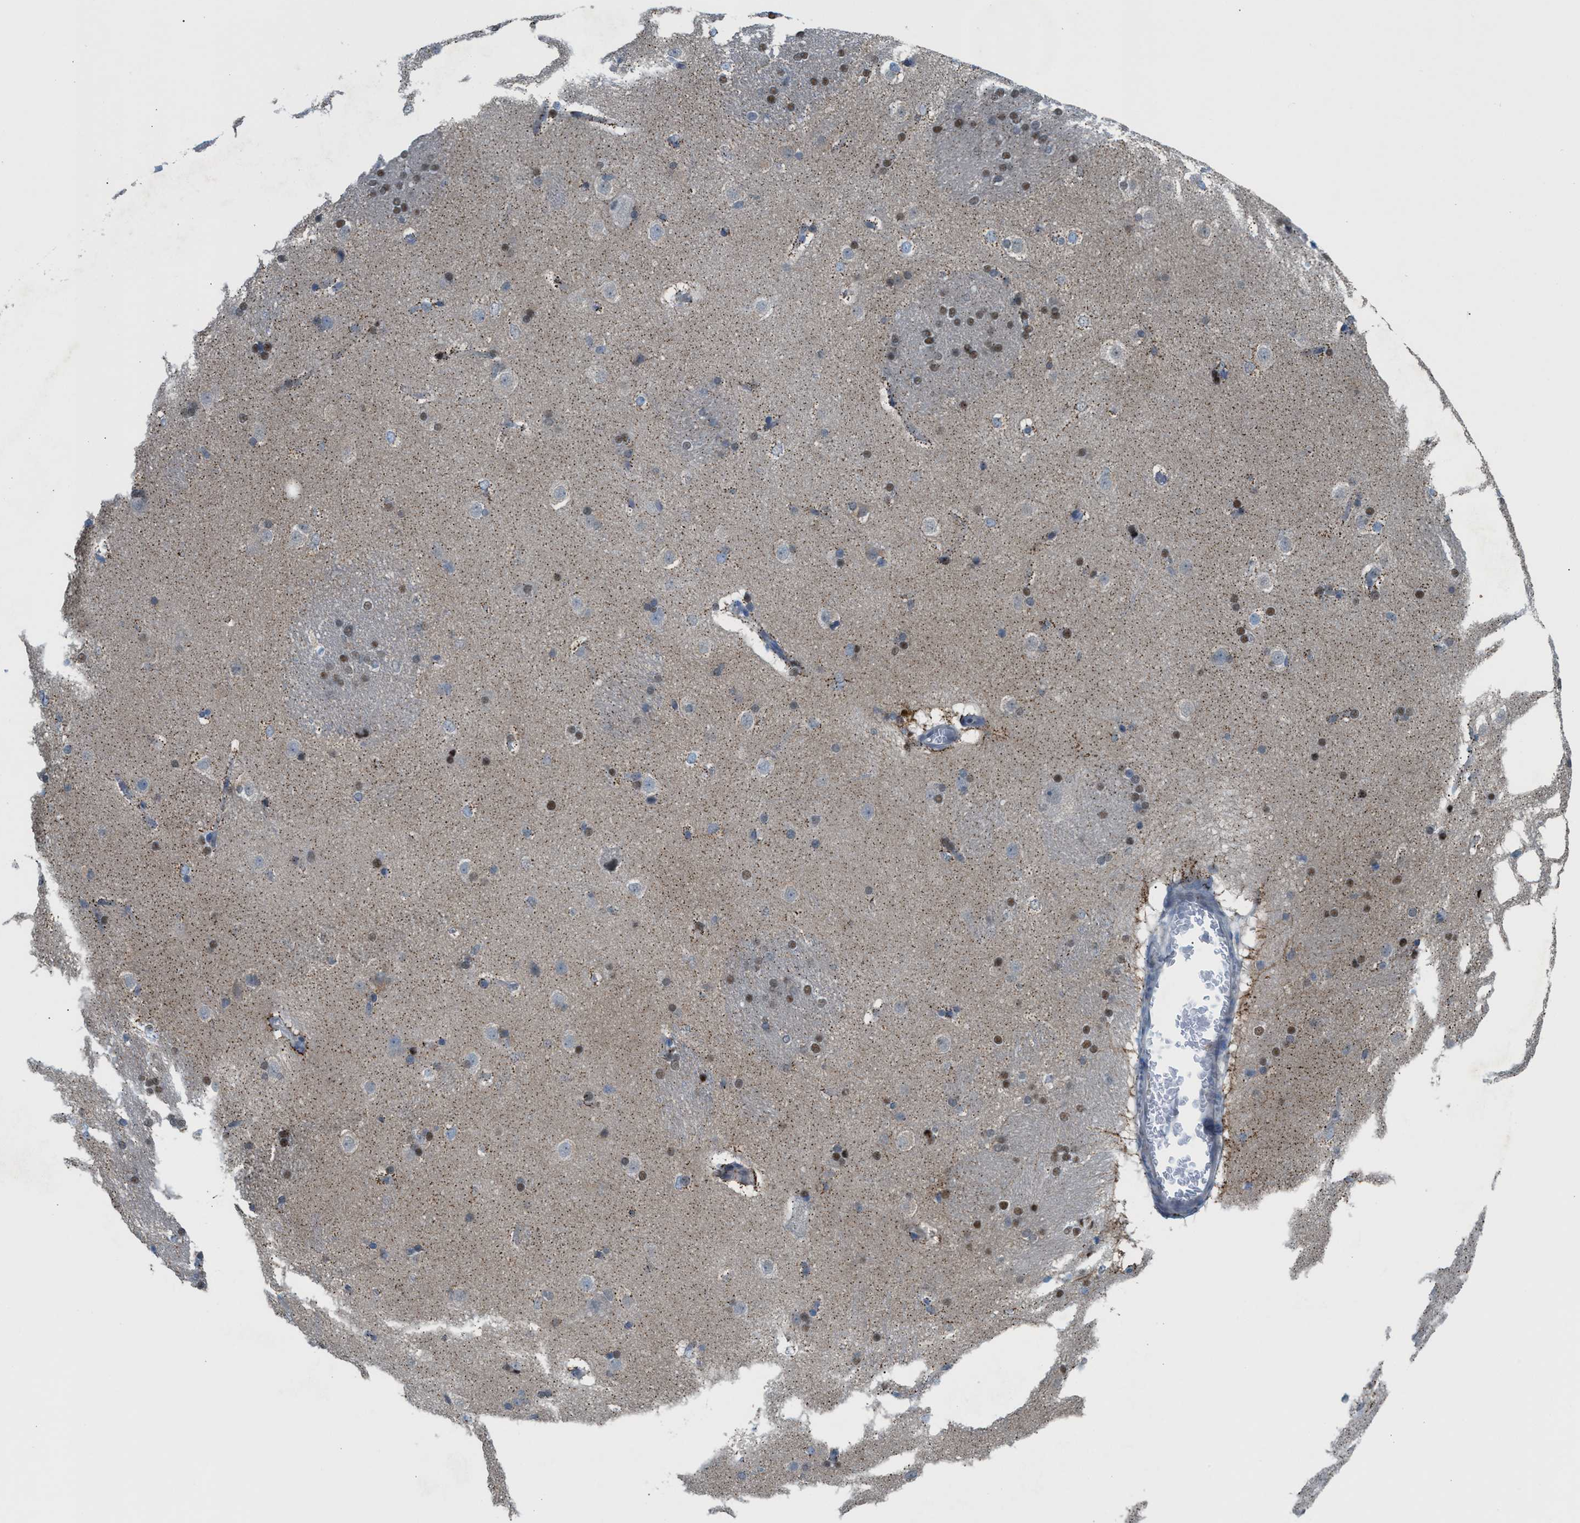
{"staining": {"intensity": "moderate", "quantity": "25%-75%", "location": "nuclear"}, "tissue": "caudate", "cell_type": "Glial cells", "image_type": "normal", "snomed": [{"axis": "morphology", "description": "Normal tissue, NOS"}, {"axis": "topography", "description": "Lateral ventricle wall"}], "caption": "Moderate nuclear expression is appreciated in about 25%-75% of glial cells in normal caudate.", "gene": "PPM1D", "patient": {"sex": "female", "age": 19}}